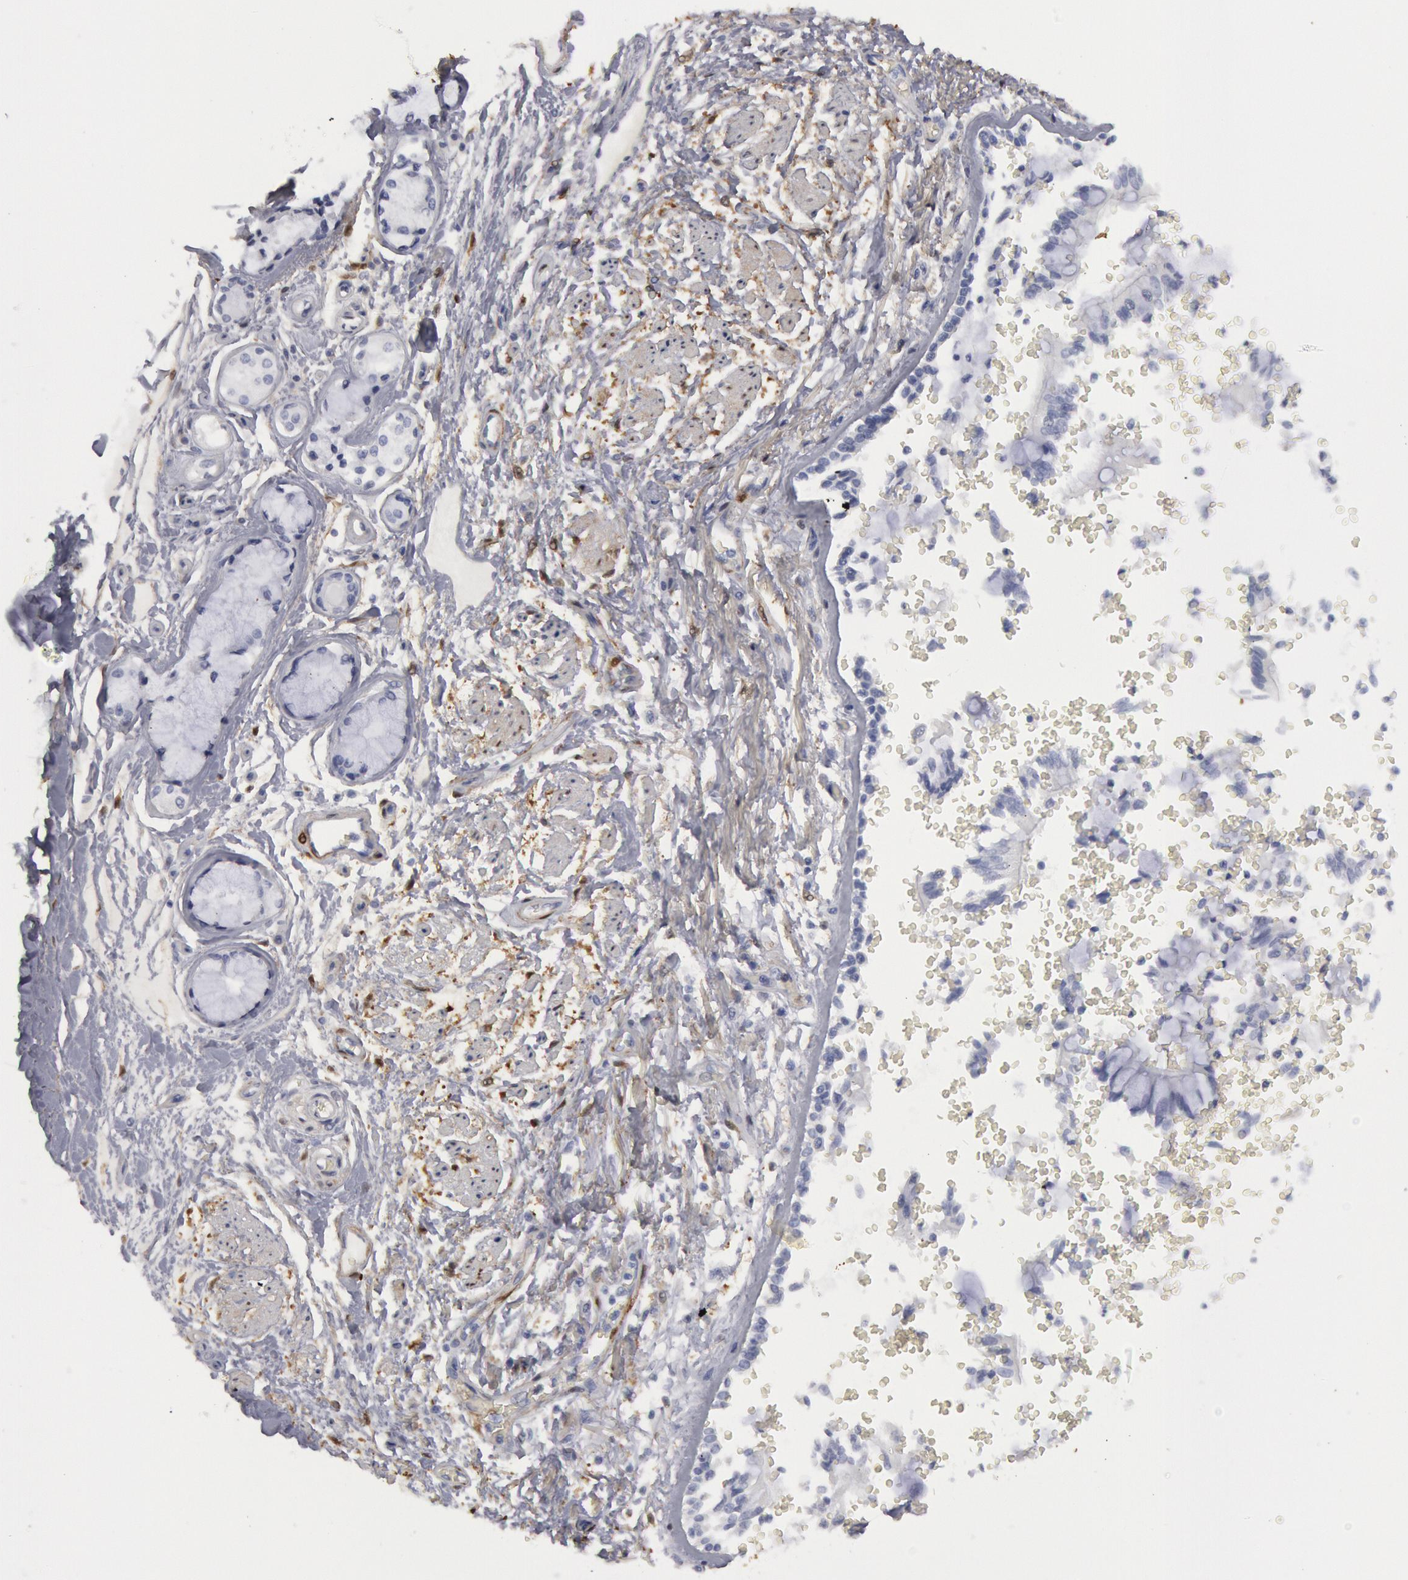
{"staining": {"intensity": "negative", "quantity": "none", "location": "none"}, "tissue": "bronchus", "cell_type": "Respiratory epithelial cells", "image_type": "normal", "snomed": [{"axis": "morphology", "description": "Normal tissue, NOS"}, {"axis": "topography", "description": "Cartilage tissue"}, {"axis": "topography", "description": "Lung"}], "caption": "This photomicrograph is of unremarkable bronchus stained with IHC to label a protein in brown with the nuclei are counter-stained blue. There is no expression in respiratory epithelial cells.", "gene": "FHL1", "patient": {"sex": "male", "age": 65}}